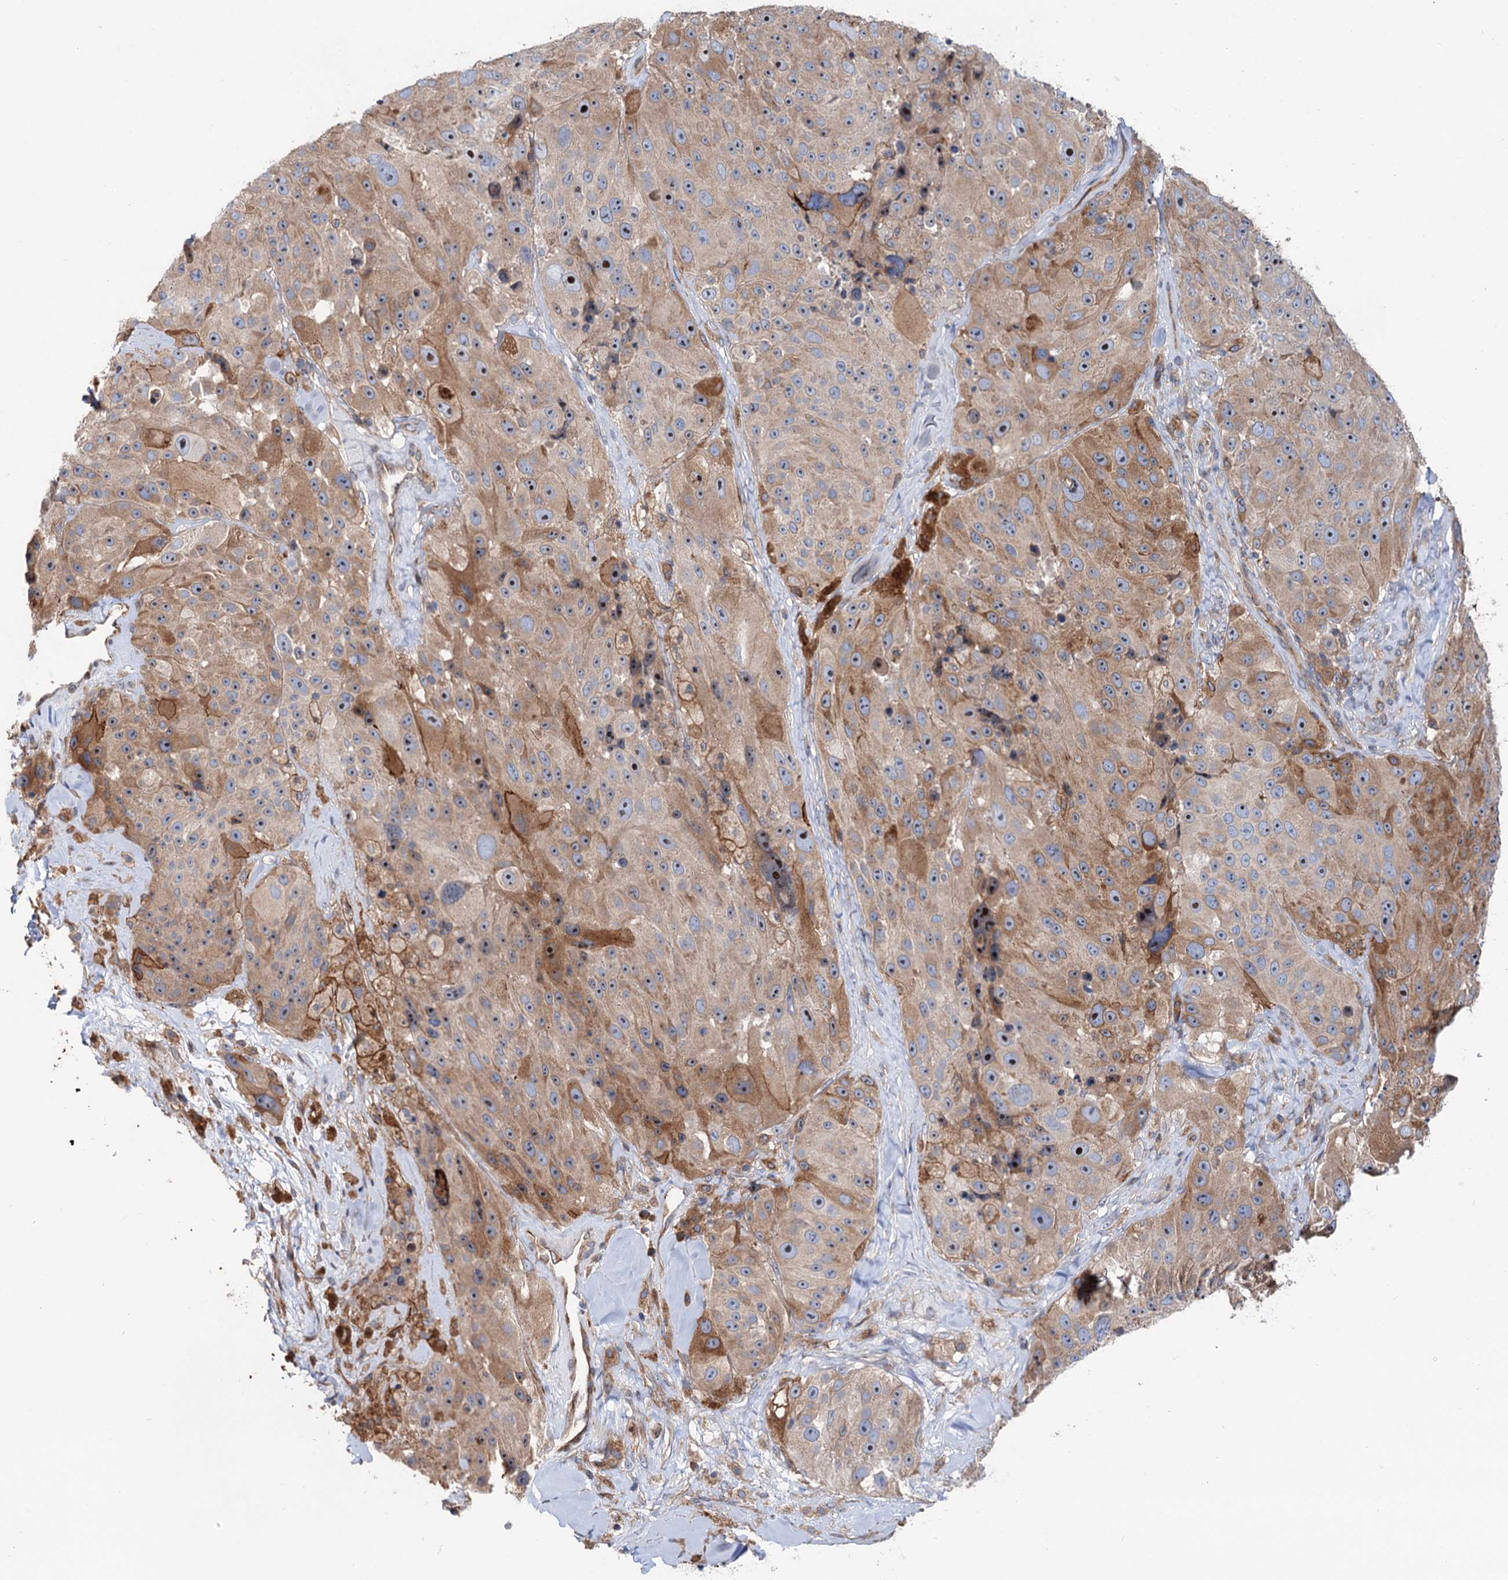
{"staining": {"intensity": "moderate", "quantity": ">75%", "location": "cytoplasmic/membranous"}, "tissue": "melanoma", "cell_type": "Tumor cells", "image_type": "cancer", "snomed": [{"axis": "morphology", "description": "Malignant melanoma, Metastatic site"}, {"axis": "topography", "description": "Lymph node"}], "caption": "This image exhibits immunohistochemistry staining of malignant melanoma (metastatic site), with medium moderate cytoplasmic/membranous staining in approximately >75% of tumor cells.", "gene": "PTDSS2", "patient": {"sex": "male", "age": 62}}